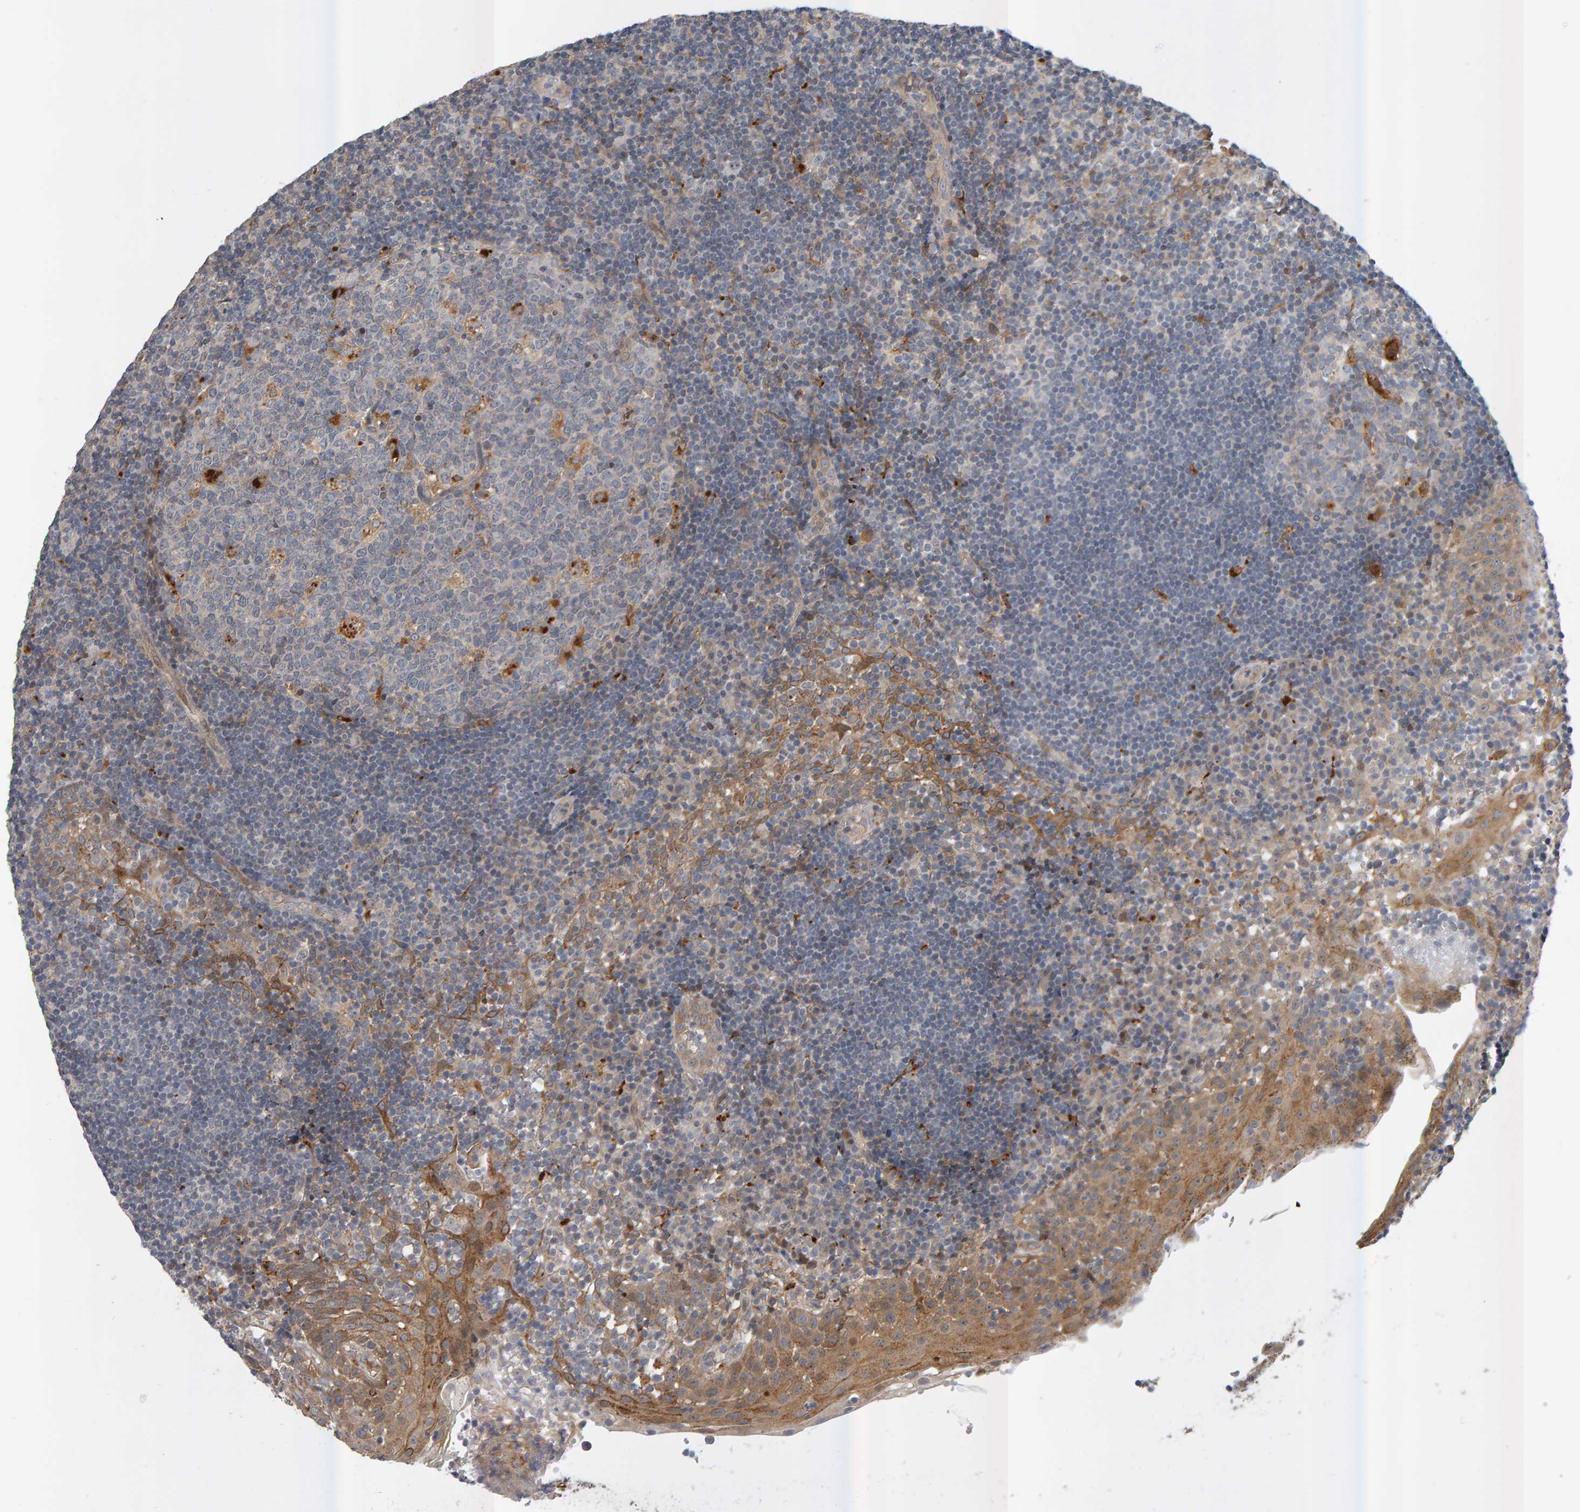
{"staining": {"intensity": "moderate", "quantity": "<25%", "location": "cytoplasmic/membranous"}, "tissue": "tonsil", "cell_type": "Germinal center cells", "image_type": "normal", "snomed": [{"axis": "morphology", "description": "Normal tissue, NOS"}, {"axis": "topography", "description": "Tonsil"}], "caption": "High-power microscopy captured an immunohistochemistry (IHC) photomicrograph of normal tonsil, revealing moderate cytoplasmic/membranous staining in approximately <25% of germinal center cells. (DAB (3,3'-diaminobenzidine) IHC, brown staining for protein, blue staining for nuclei).", "gene": "ZNF160", "patient": {"sex": "female", "age": 40}}